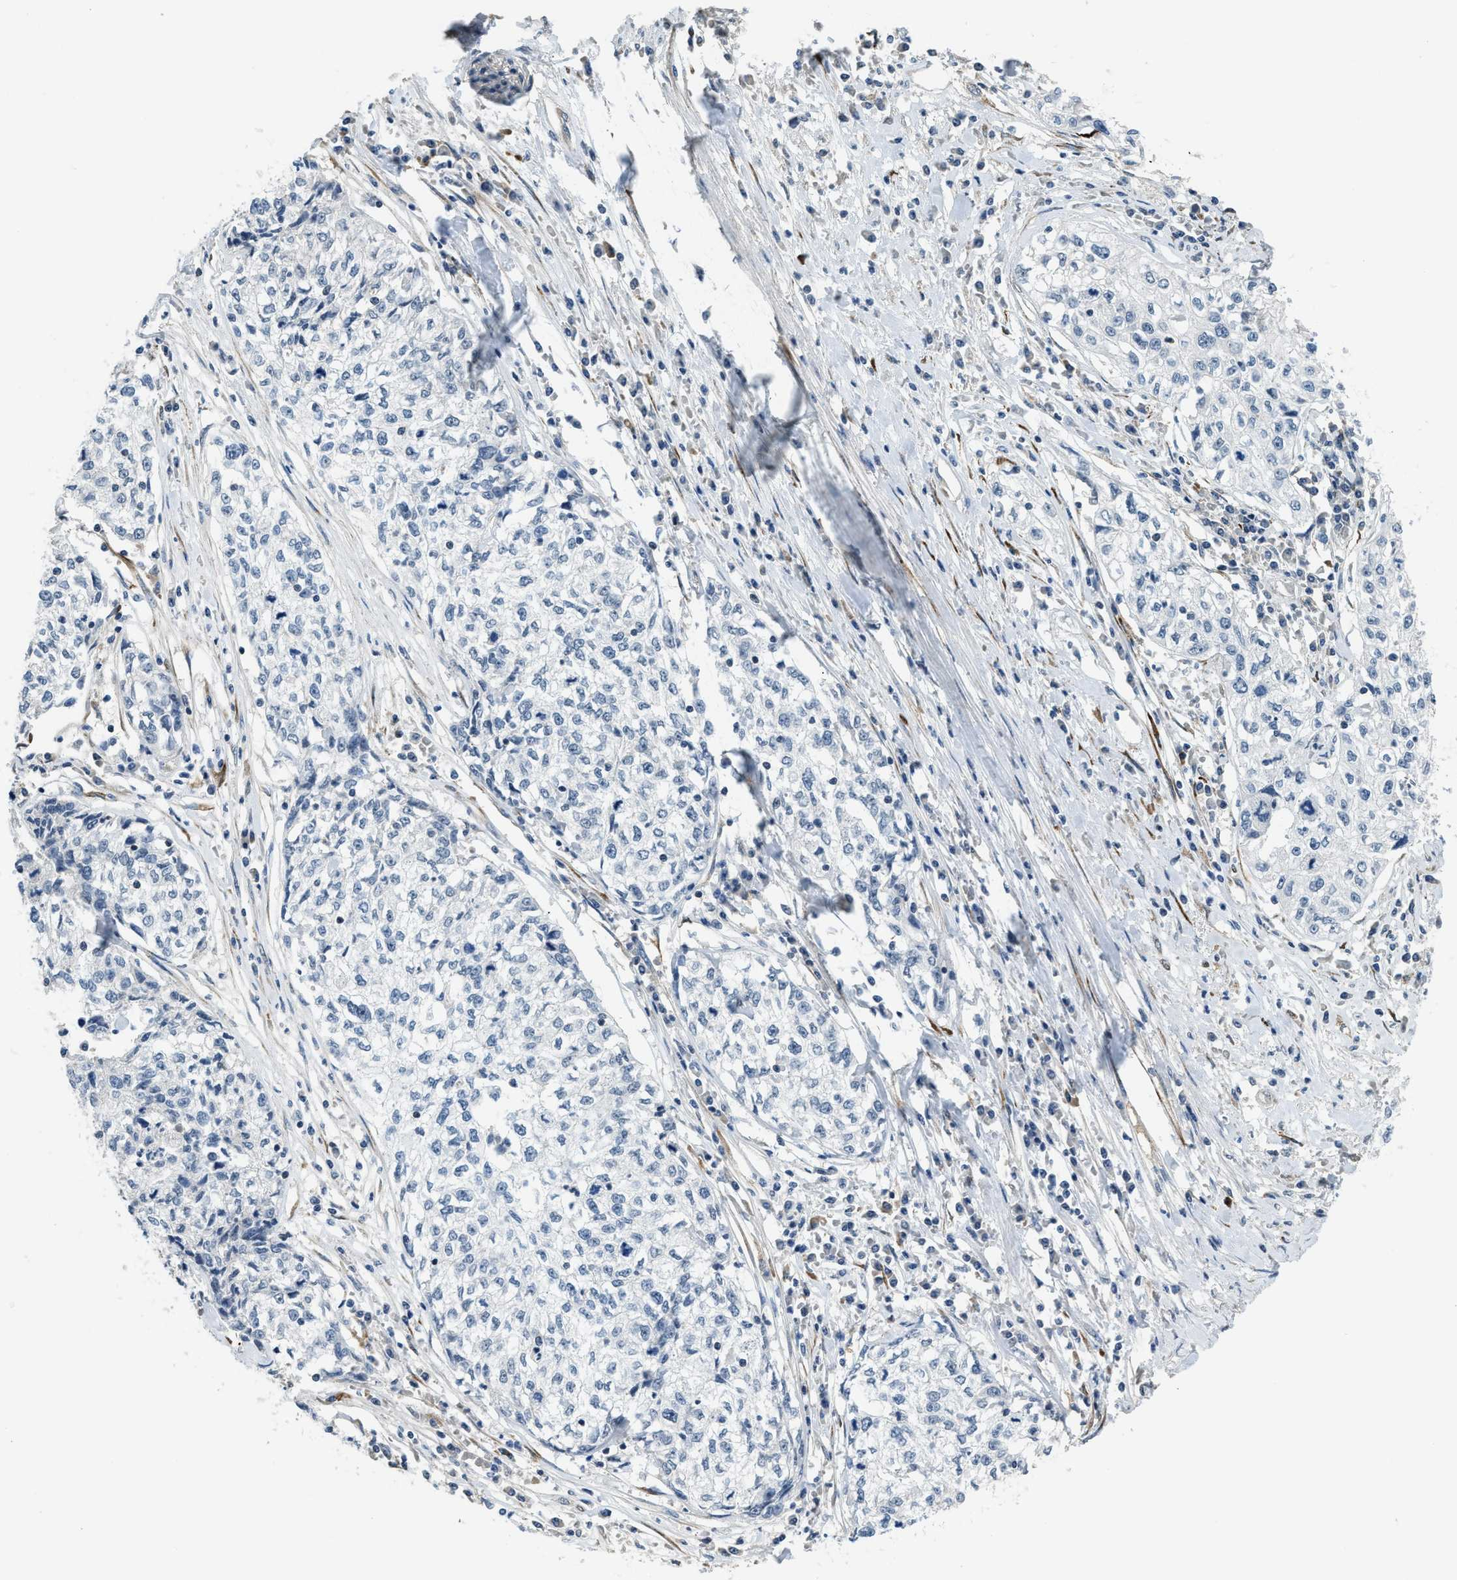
{"staining": {"intensity": "negative", "quantity": "none", "location": "none"}, "tissue": "cervical cancer", "cell_type": "Tumor cells", "image_type": "cancer", "snomed": [{"axis": "morphology", "description": "Squamous cell carcinoma, NOS"}, {"axis": "topography", "description": "Cervix"}], "caption": "This is an IHC histopathology image of cervical squamous cell carcinoma. There is no expression in tumor cells.", "gene": "TMEM154", "patient": {"sex": "female", "age": 57}}